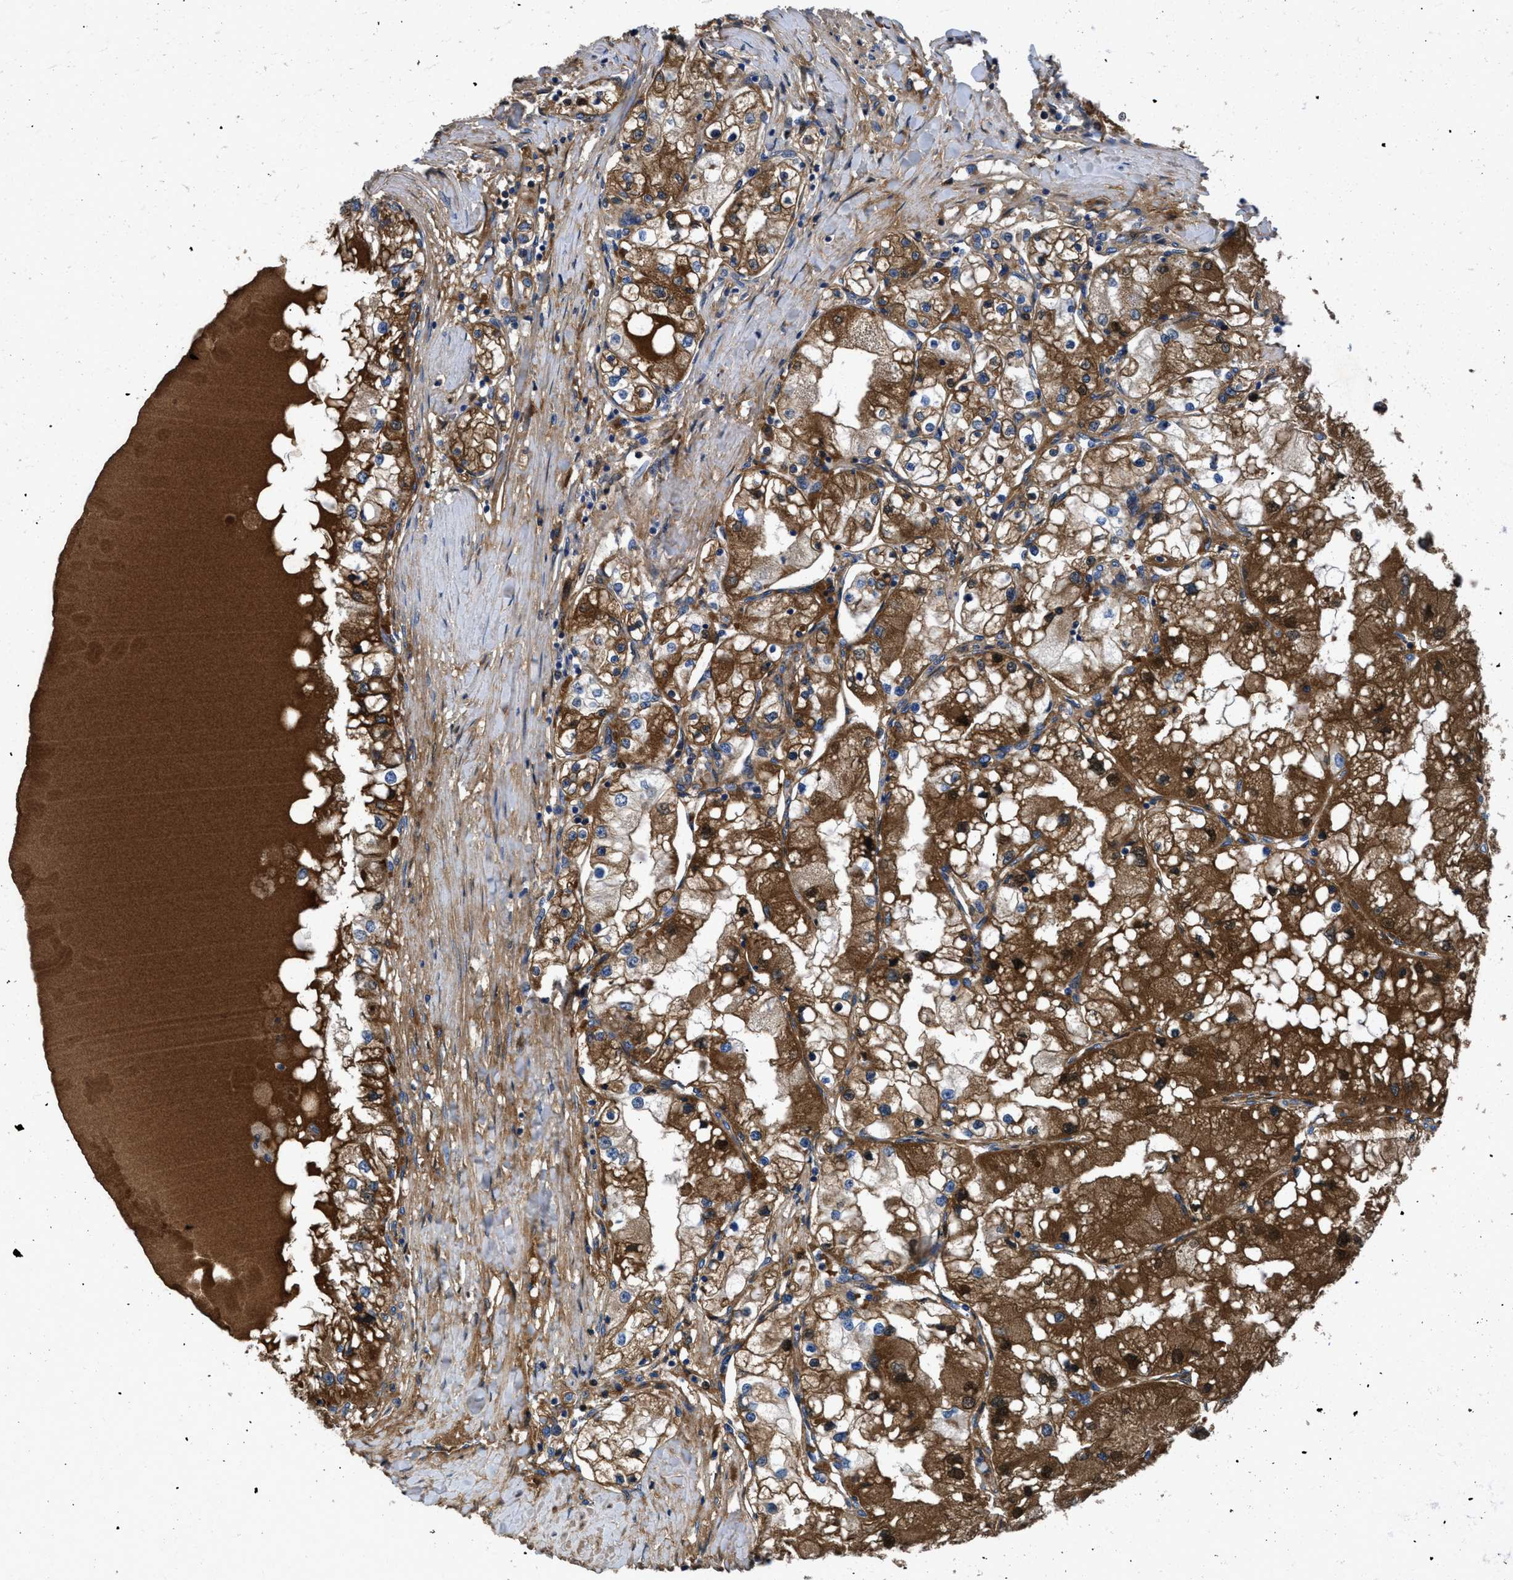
{"staining": {"intensity": "strong", "quantity": ">75%", "location": "cytoplasmic/membranous"}, "tissue": "renal cancer", "cell_type": "Tumor cells", "image_type": "cancer", "snomed": [{"axis": "morphology", "description": "Adenocarcinoma, NOS"}, {"axis": "topography", "description": "Kidney"}], "caption": "This is an image of immunohistochemistry (IHC) staining of adenocarcinoma (renal), which shows strong expression in the cytoplasmic/membranous of tumor cells.", "gene": "SERPINA6", "patient": {"sex": "male", "age": 68}}